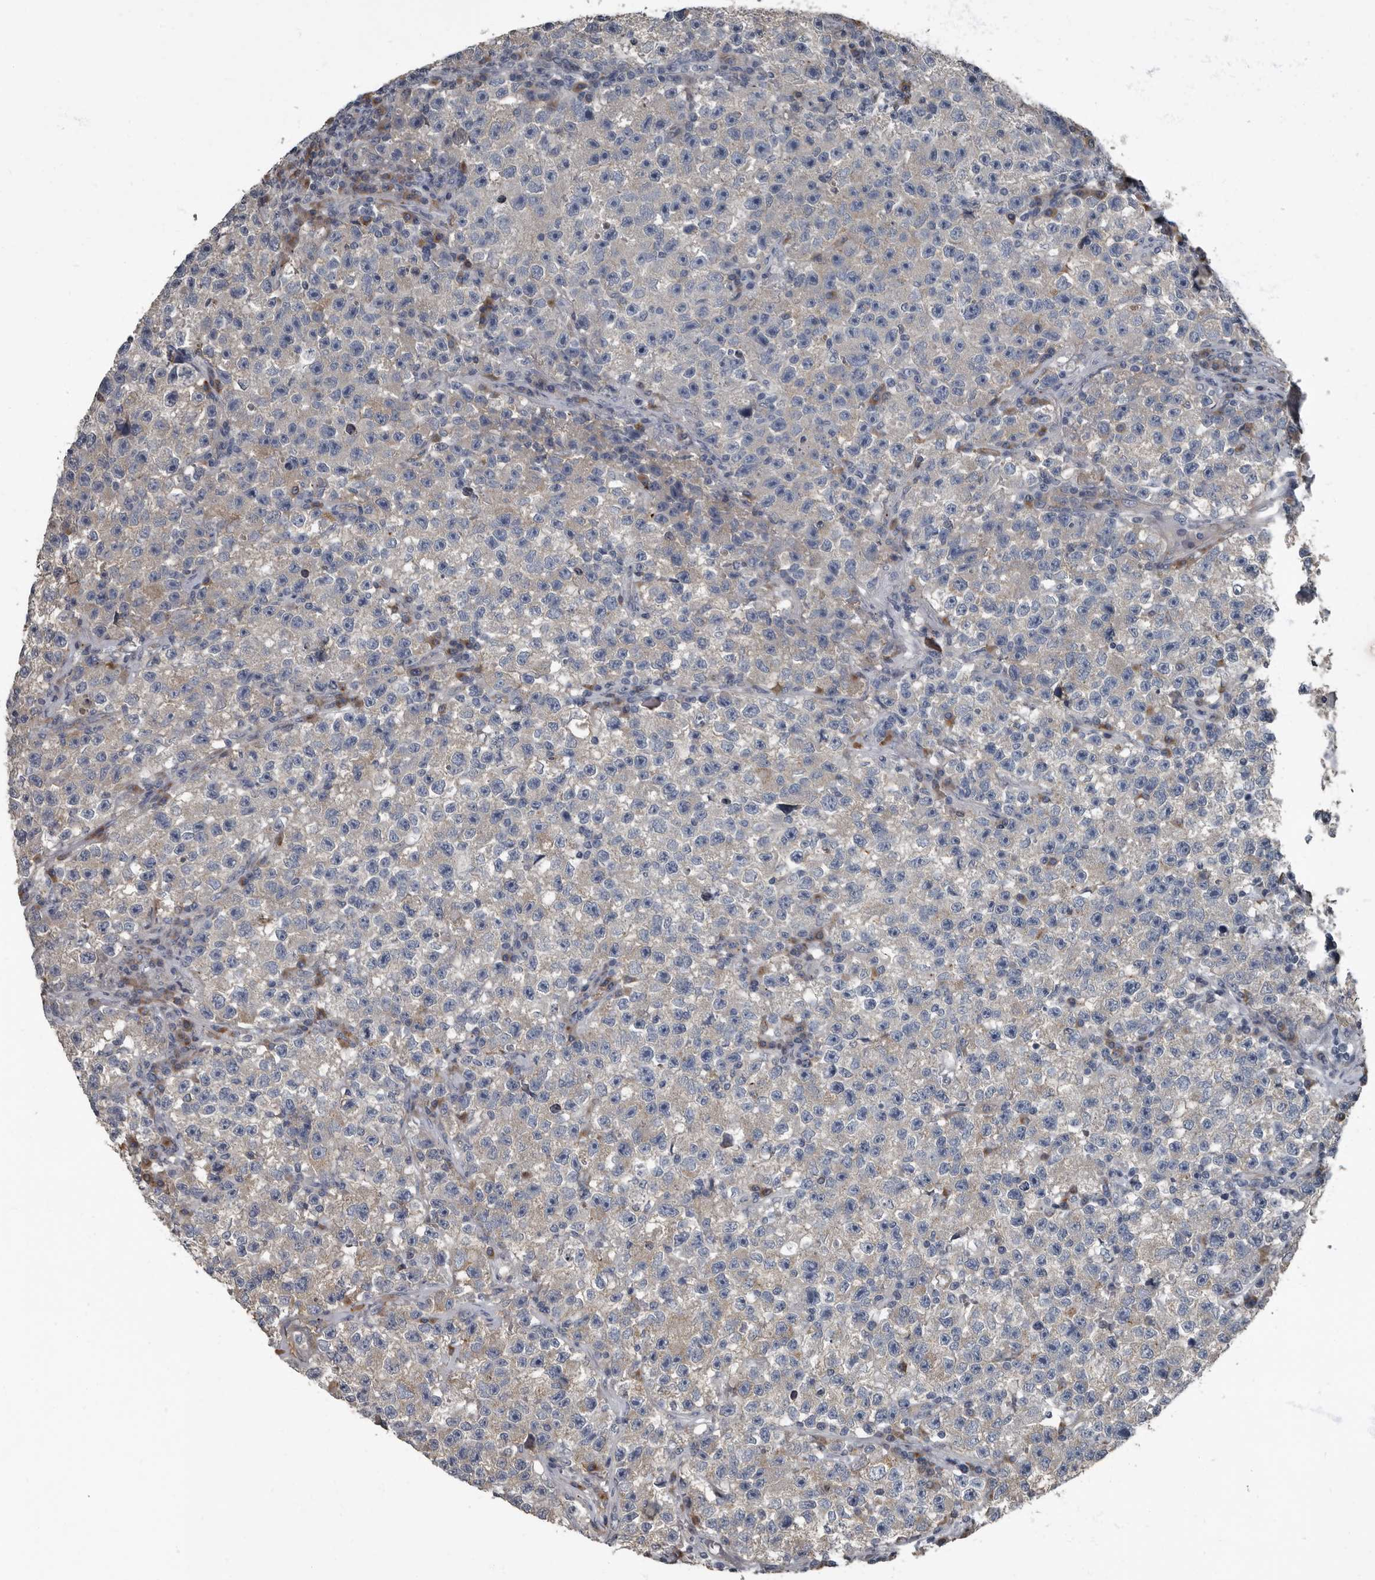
{"staining": {"intensity": "negative", "quantity": "none", "location": "none"}, "tissue": "testis cancer", "cell_type": "Tumor cells", "image_type": "cancer", "snomed": [{"axis": "morphology", "description": "Seminoma, NOS"}, {"axis": "topography", "description": "Testis"}], "caption": "Immunohistochemistry of human testis cancer displays no expression in tumor cells. (Brightfield microscopy of DAB (3,3'-diaminobenzidine) immunohistochemistry at high magnification).", "gene": "TPD52L1", "patient": {"sex": "male", "age": 22}}